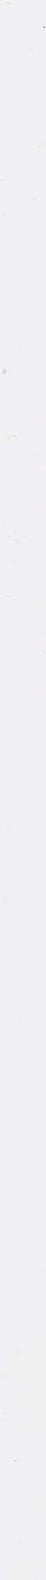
{"staining": {"intensity": "weak", "quantity": "25%-75%", "location": "cytoplasmic/membranous"}, "tissue": "vagina", "cell_type": "Squamous epithelial cells", "image_type": "normal", "snomed": [{"axis": "morphology", "description": "Normal tissue, NOS"}, {"axis": "topography", "description": "Vagina"}], "caption": "Protein analysis of benign vagina reveals weak cytoplasmic/membranous positivity in about 25%-75% of squamous epithelial cells.", "gene": "CST3", "patient": {"sex": "female", "age": 68}}